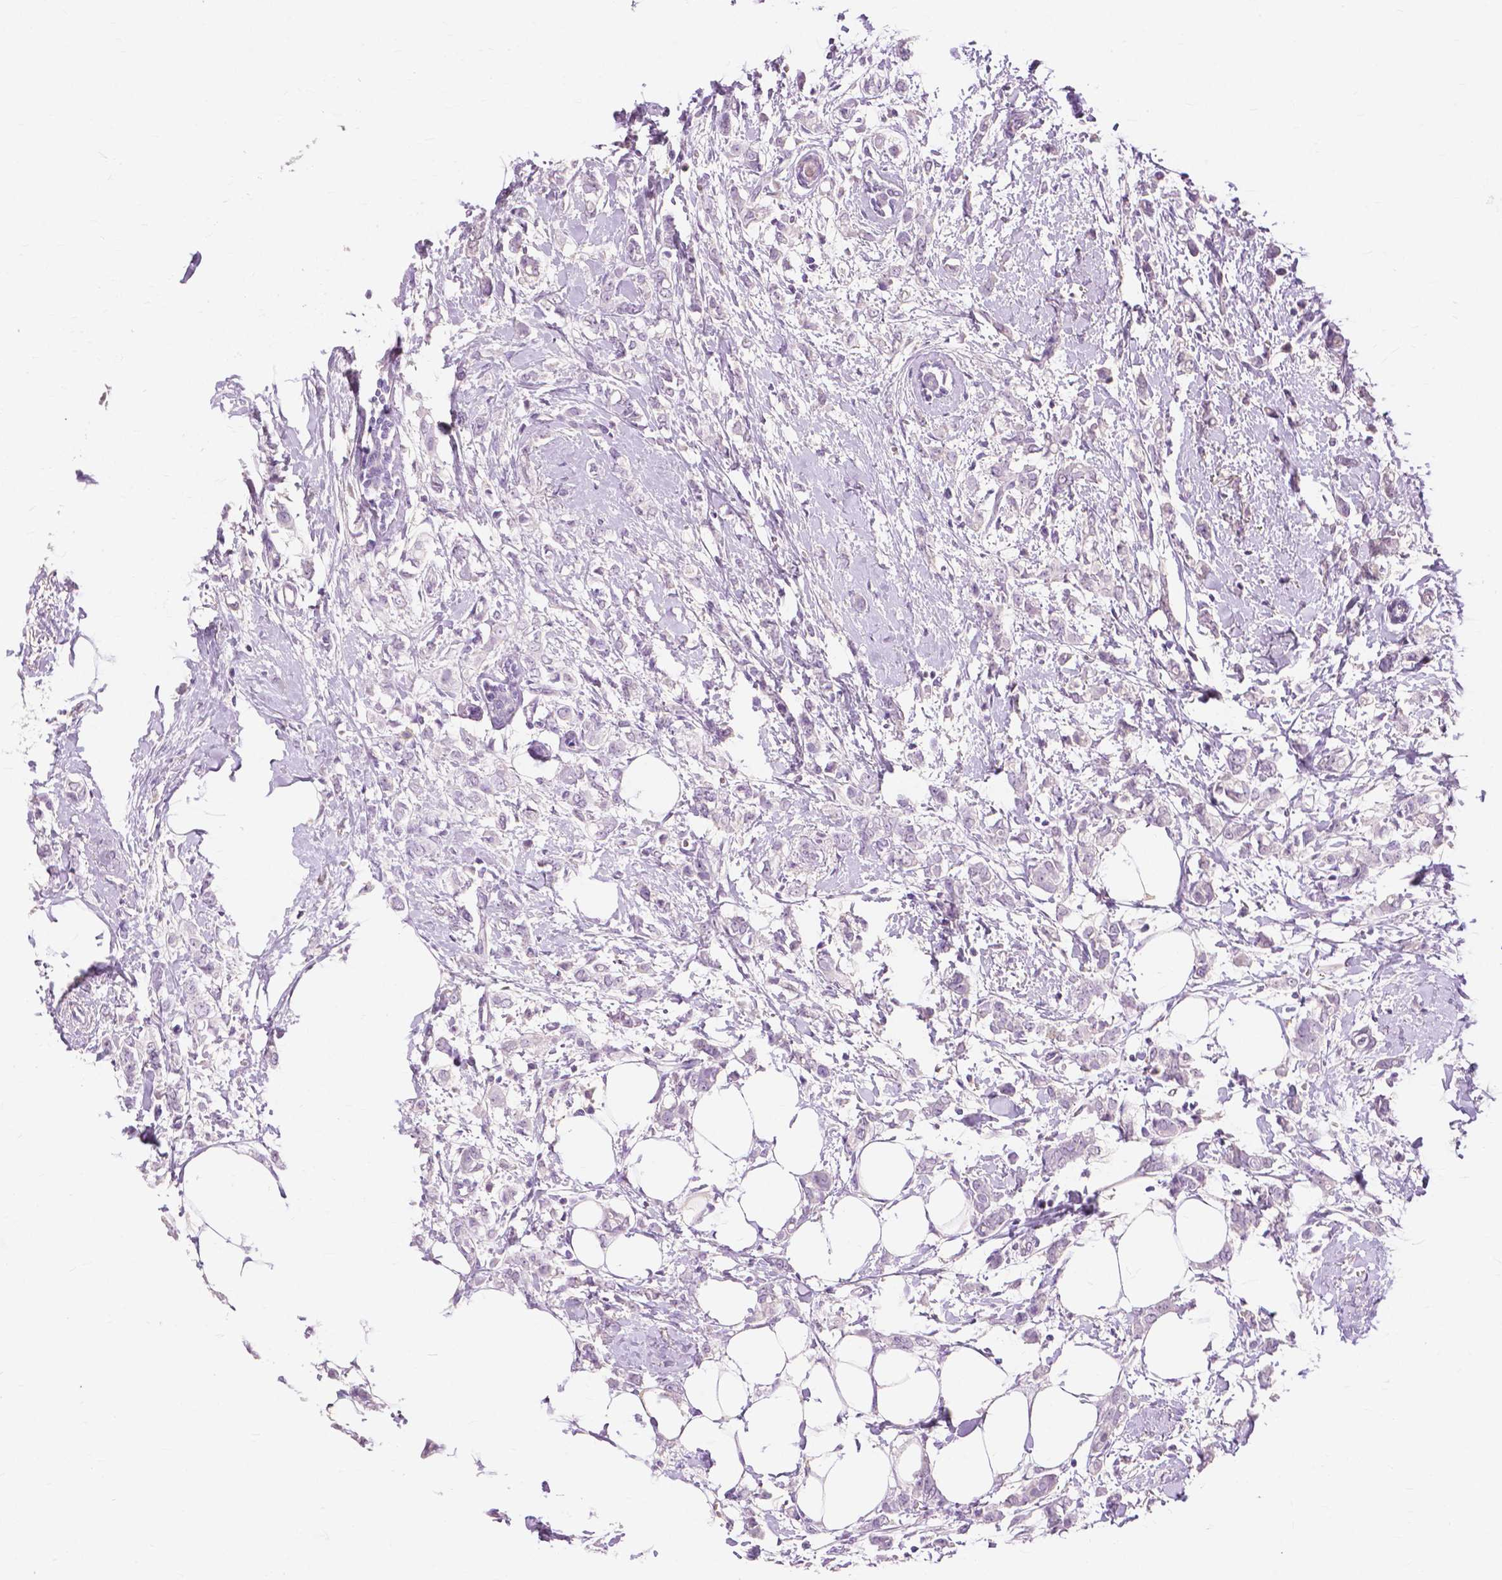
{"staining": {"intensity": "negative", "quantity": "none", "location": "none"}, "tissue": "breast cancer", "cell_type": "Tumor cells", "image_type": "cancer", "snomed": [{"axis": "morphology", "description": "Duct carcinoma"}, {"axis": "topography", "description": "Breast"}], "caption": "IHC image of infiltrating ductal carcinoma (breast) stained for a protein (brown), which reveals no staining in tumor cells. (DAB (3,3'-diaminobenzidine) immunohistochemistry (IHC) with hematoxylin counter stain).", "gene": "CXCR2", "patient": {"sex": "female", "age": 40}}